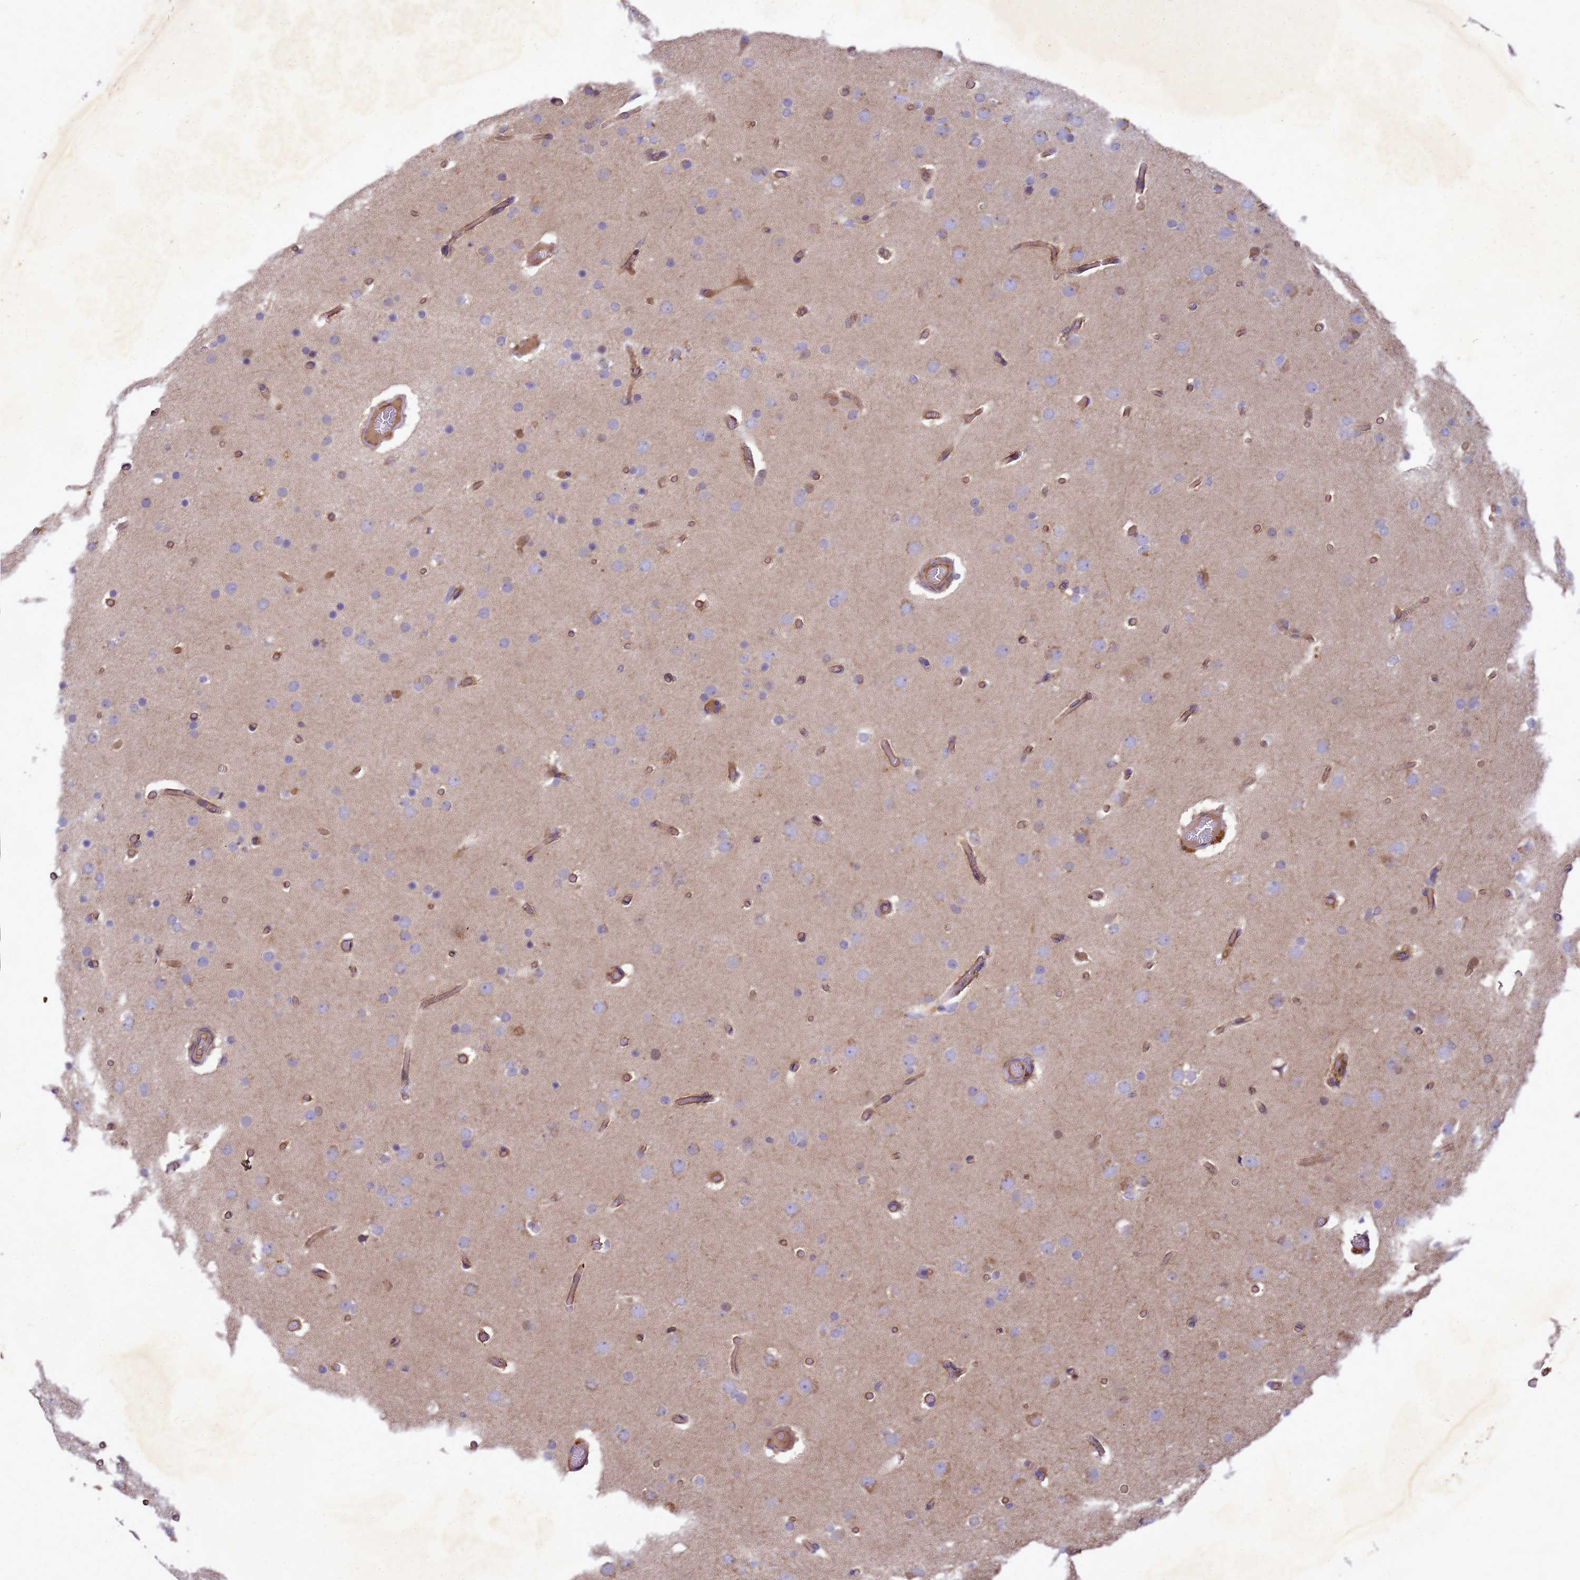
{"staining": {"intensity": "negative", "quantity": "none", "location": "none"}, "tissue": "glioma", "cell_type": "Tumor cells", "image_type": "cancer", "snomed": [{"axis": "morphology", "description": "Glioma, malignant, High grade"}, {"axis": "topography", "description": "Cerebral cortex"}], "caption": "A micrograph of glioma stained for a protein shows no brown staining in tumor cells.", "gene": "RNF215", "patient": {"sex": "female", "age": 36}}